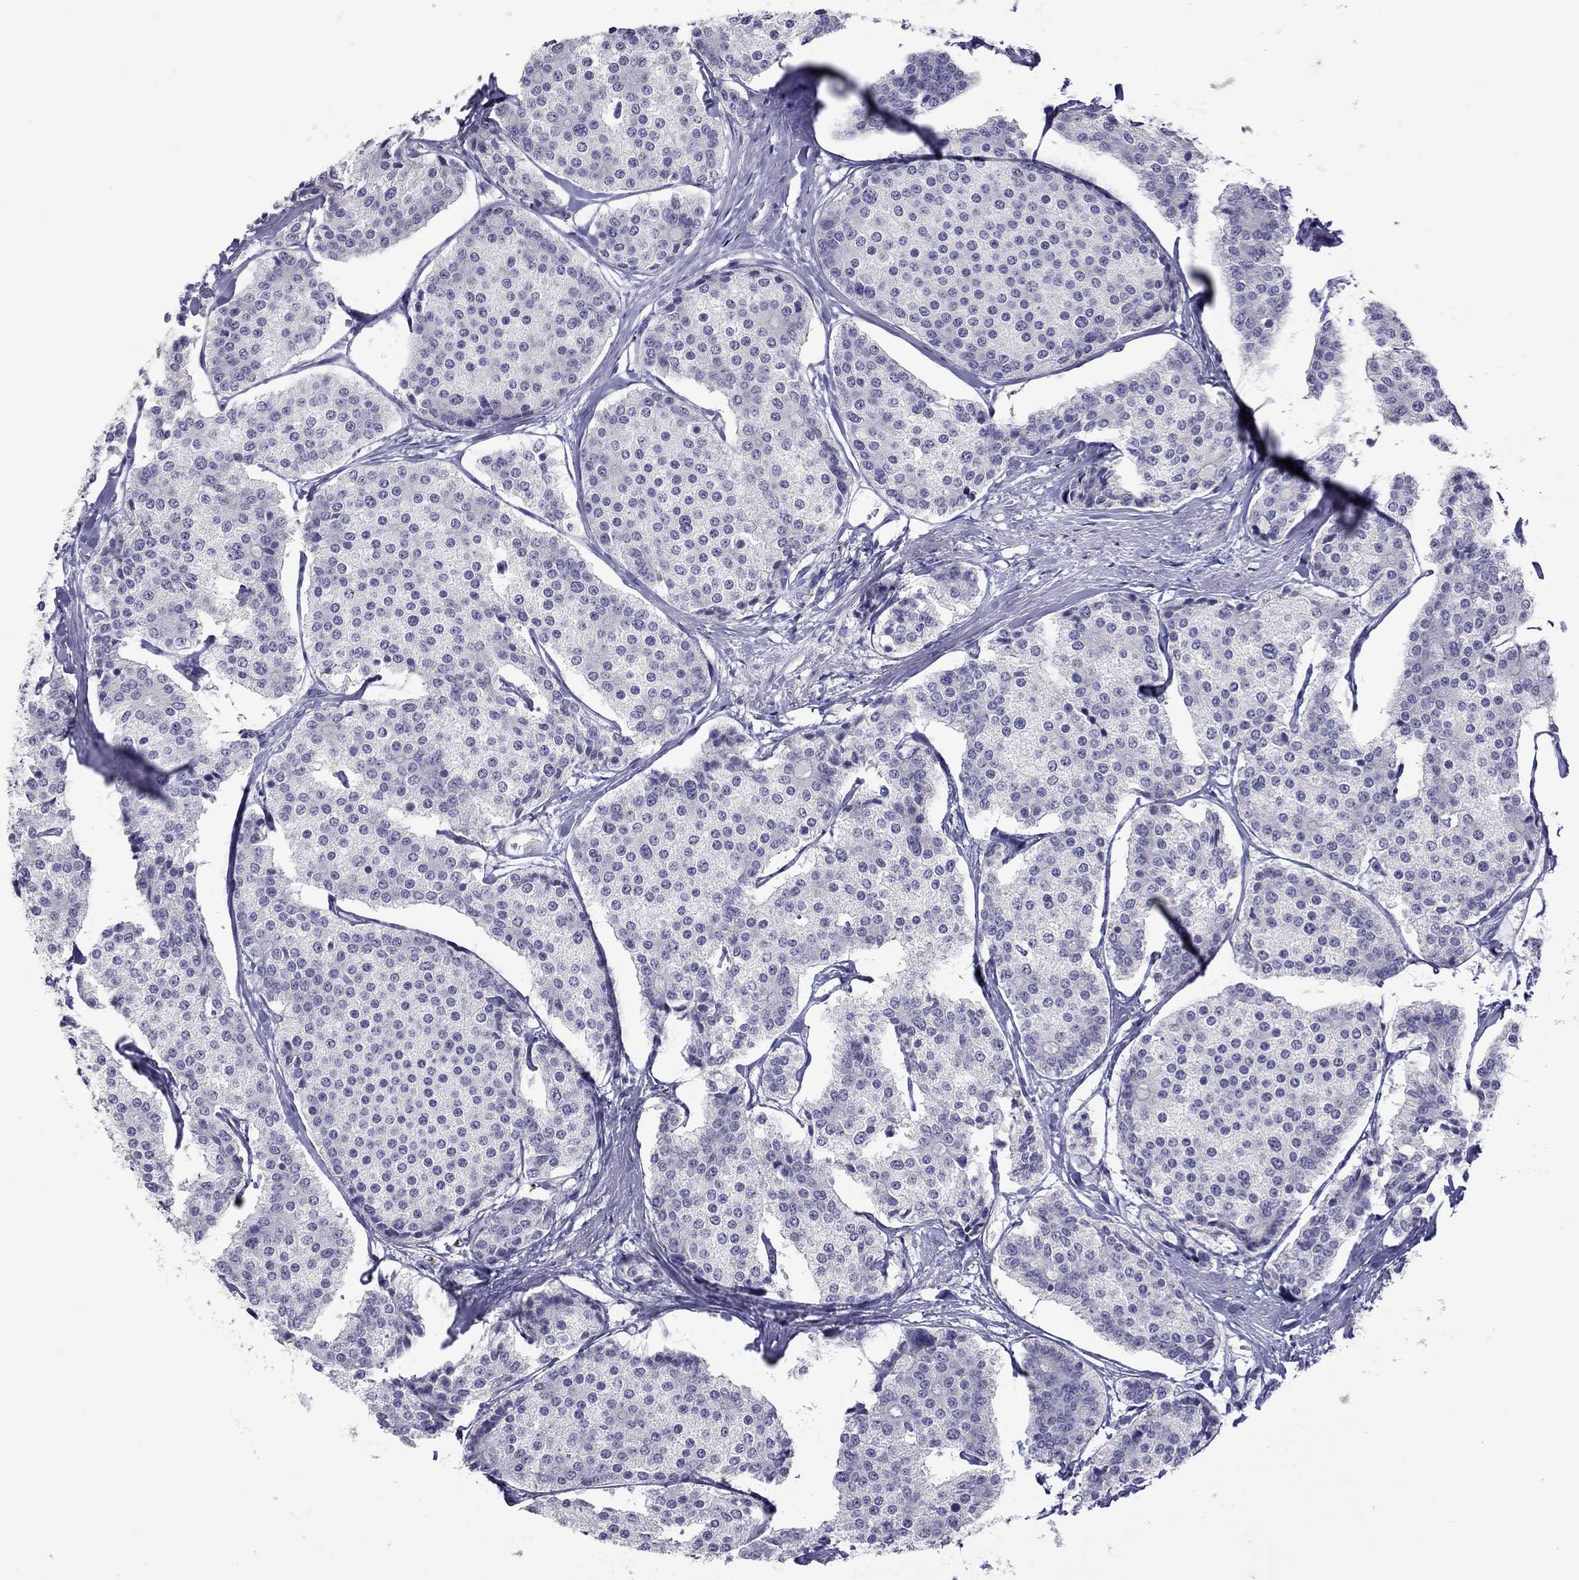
{"staining": {"intensity": "negative", "quantity": "none", "location": "none"}, "tissue": "carcinoid", "cell_type": "Tumor cells", "image_type": "cancer", "snomed": [{"axis": "morphology", "description": "Carcinoid, malignant, NOS"}, {"axis": "topography", "description": "Small intestine"}], "caption": "Tumor cells are negative for protein expression in human carcinoid. The staining was performed using DAB (3,3'-diaminobenzidine) to visualize the protein expression in brown, while the nuclei were stained in blue with hematoxylin (Magnification: 20x).", "gene": "SLAMF1", "patient": {"sex": "female", "age": 65}}